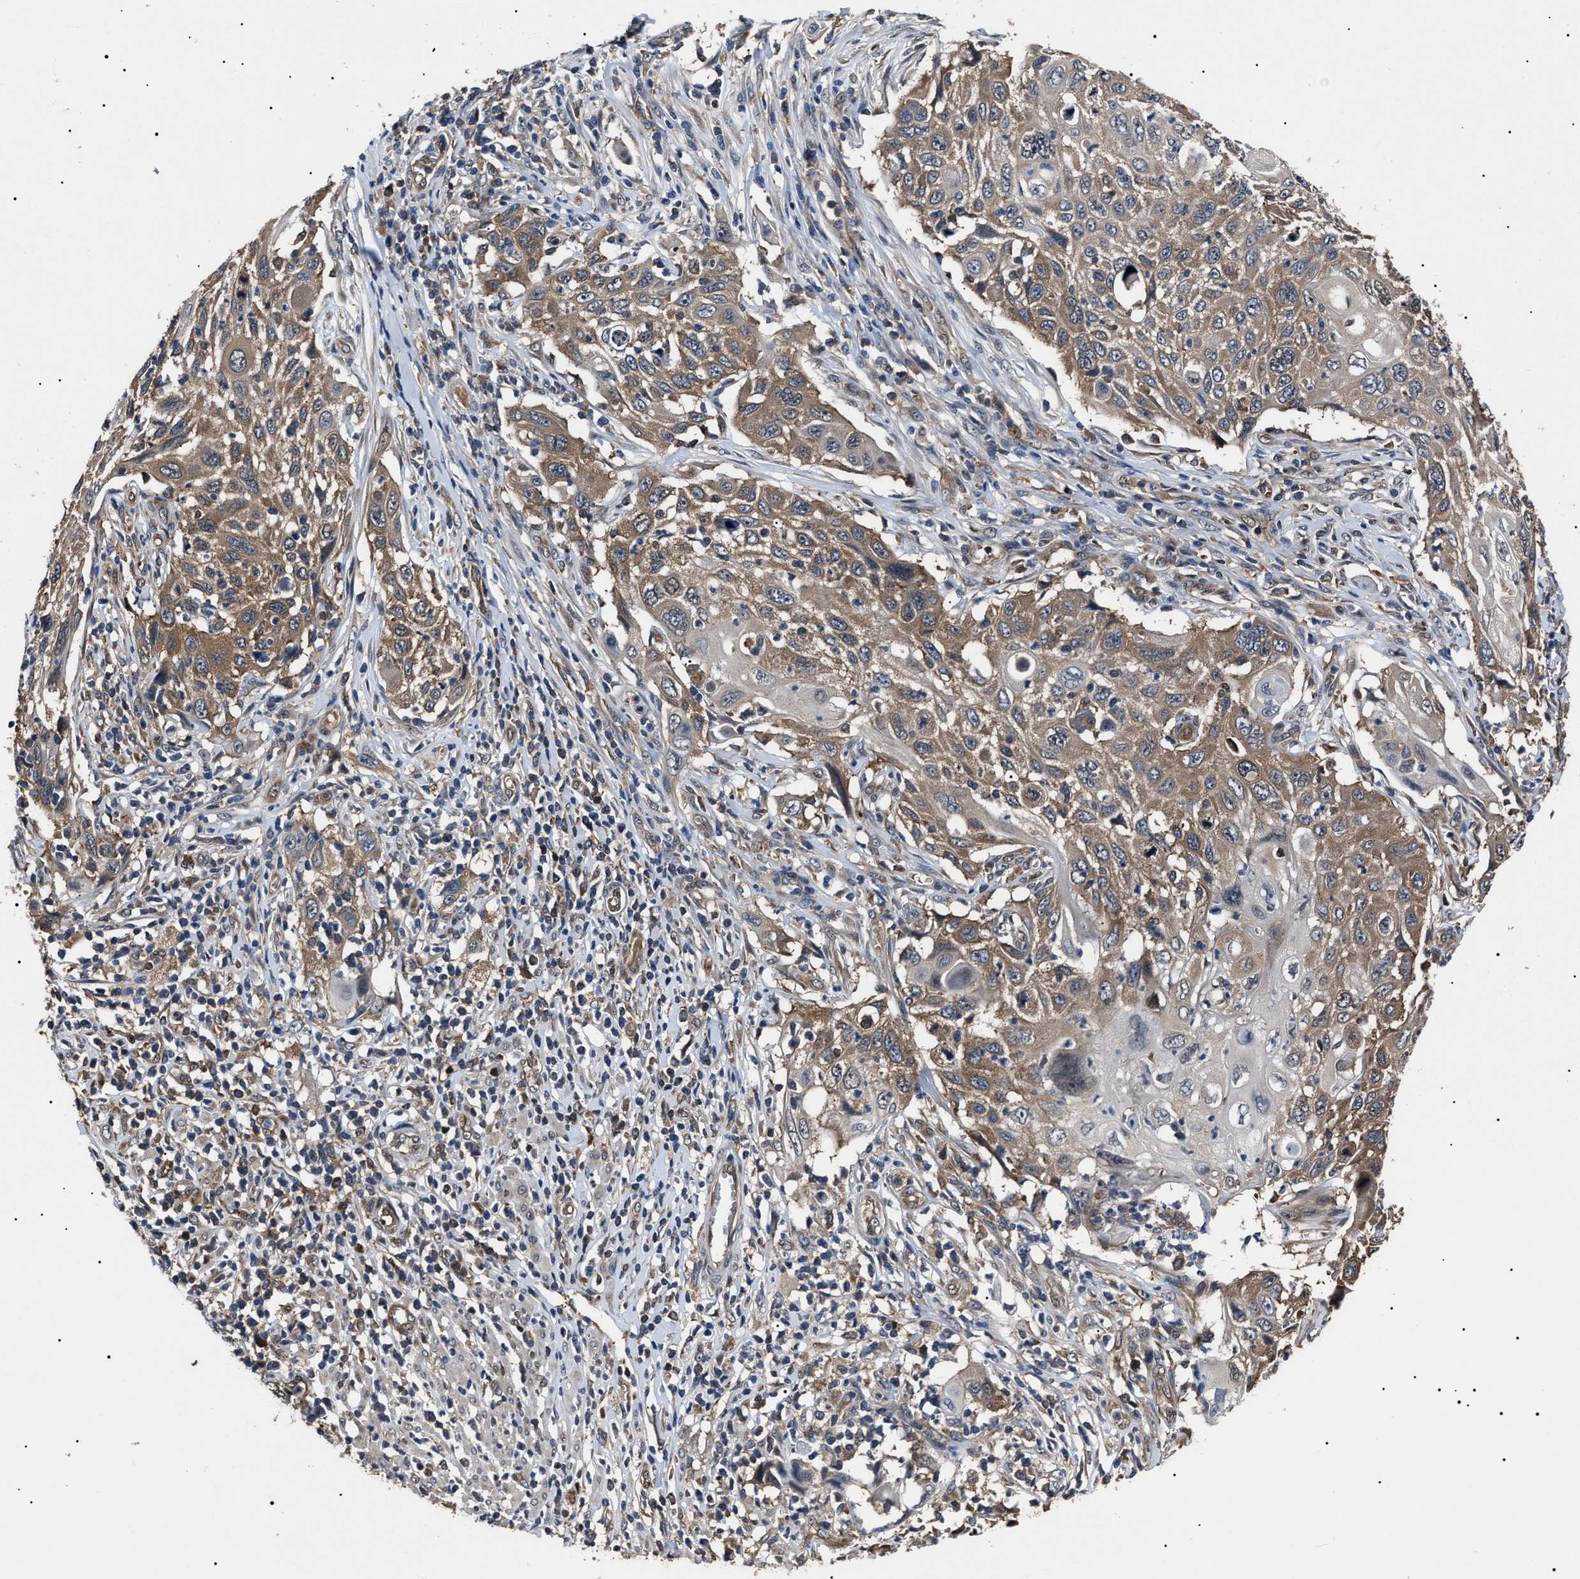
{"staining": {"intensity": "moderate", "quantity": ">75%", "location": "cytoplasmic/membranous"}, "tissue": "cervical cancer", "cell_type": "Tumor cells", "image_type": "cancer", "snomed": [{"axis": "morphology", "description": "Squamous cell carcinoma, NOS"}, {"axis": "topography", "description": "Cervix"}], "caption": "A micrograph of cervical squamous cell carcinoma stained for a protein shows moderate cytoplasmic/membranous brown staining in tumor cells.", "gene": "CCT8", "patient": {"sex": "female", "age": 70}}